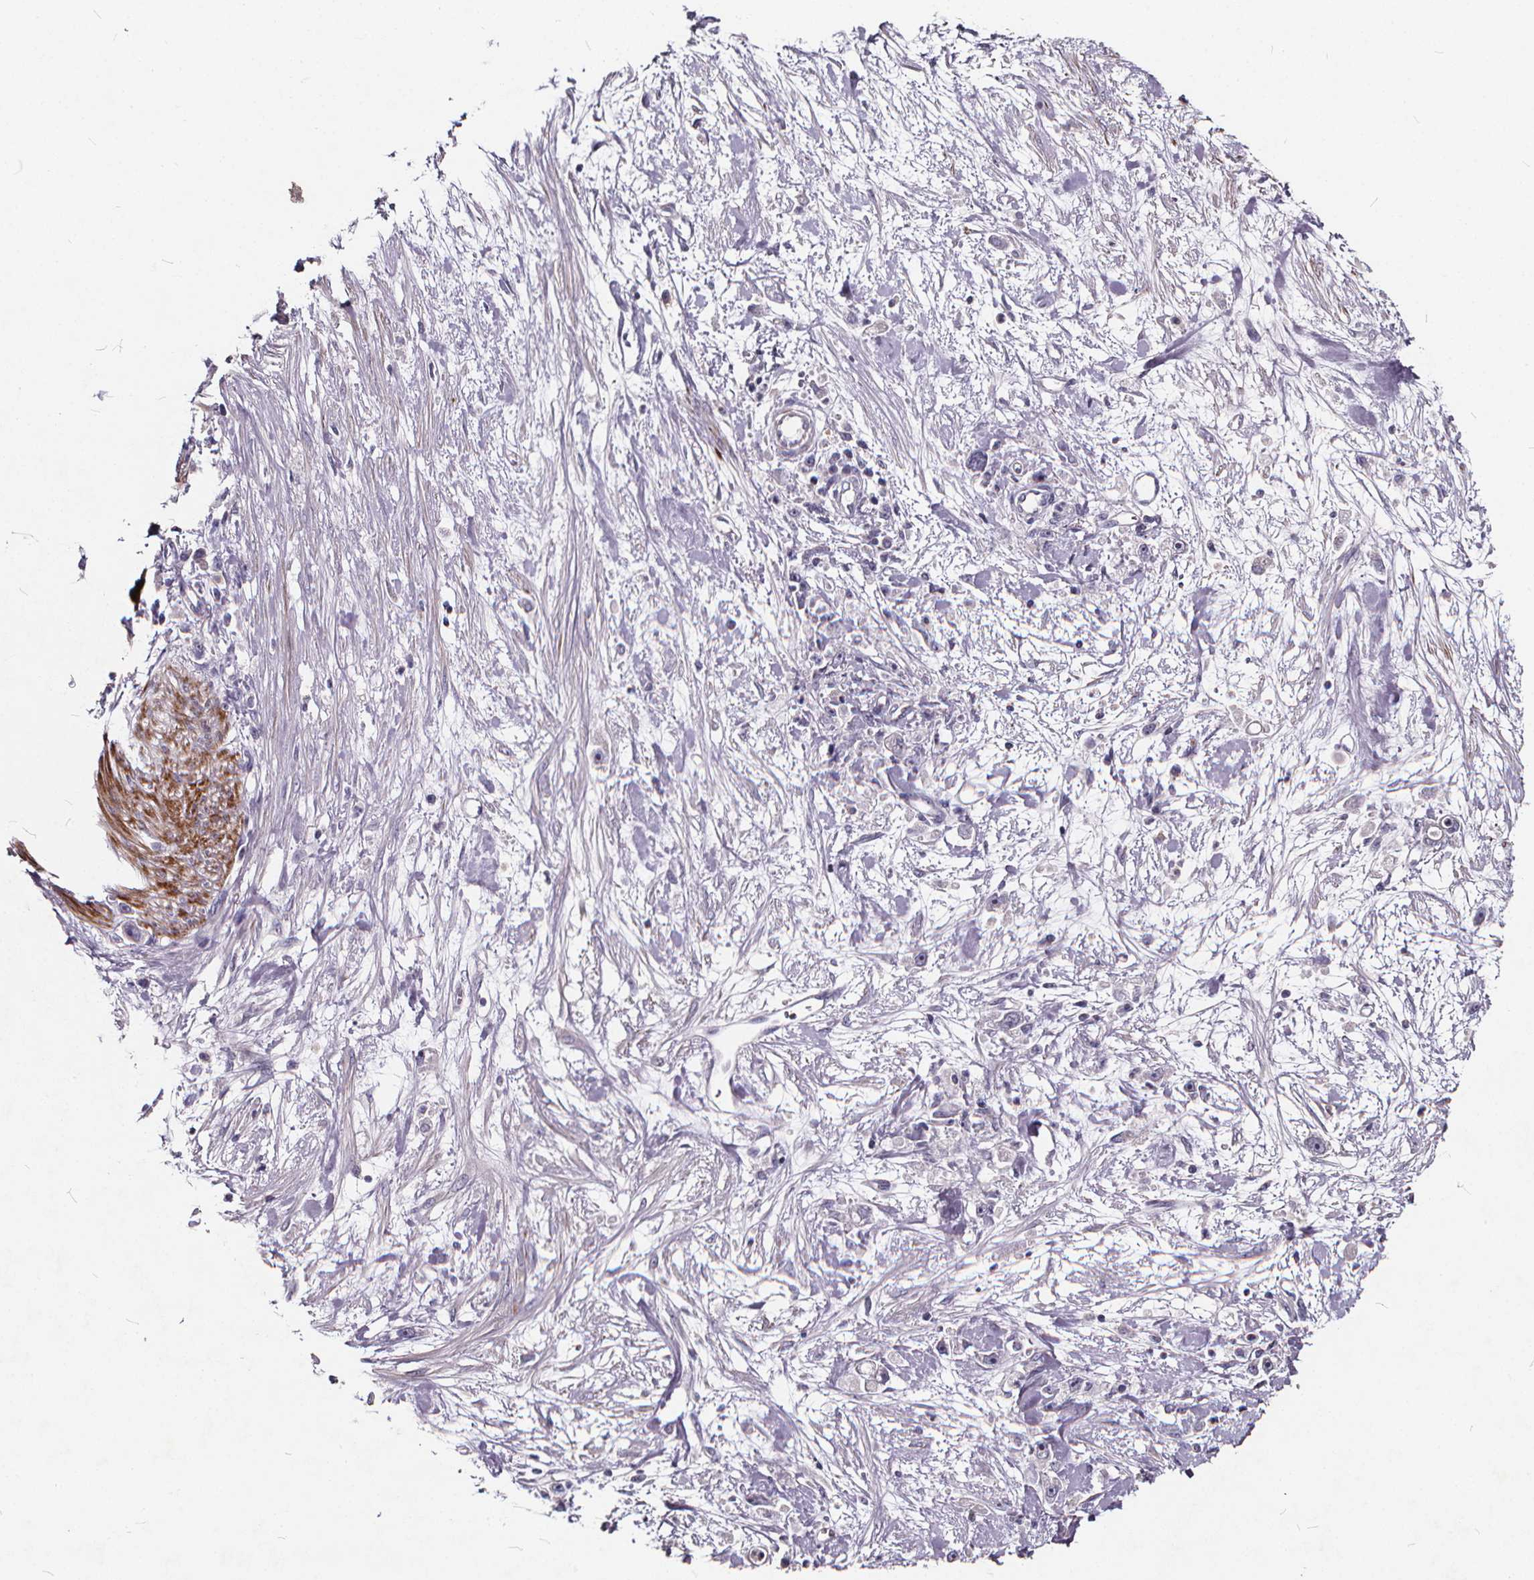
{"staining": {"intensity": "negative", "quantity": "none", "location": "none"}, "tissue": "stomach cancer", "cell_type": "Tumor cells", "image_type": "cancer", "snomed": [{"axis": "morphology", "description": "Adenocarcinoma, NOS"}, {"axis": "topography", "description": "Stomach"}], "caption": "Immunohistochemical staining of stomach adenocarcinoma displays no significant positivity in tumor cells.", "gene": "TSPAN14", "patient": {"sex": "female", "age": 59}}